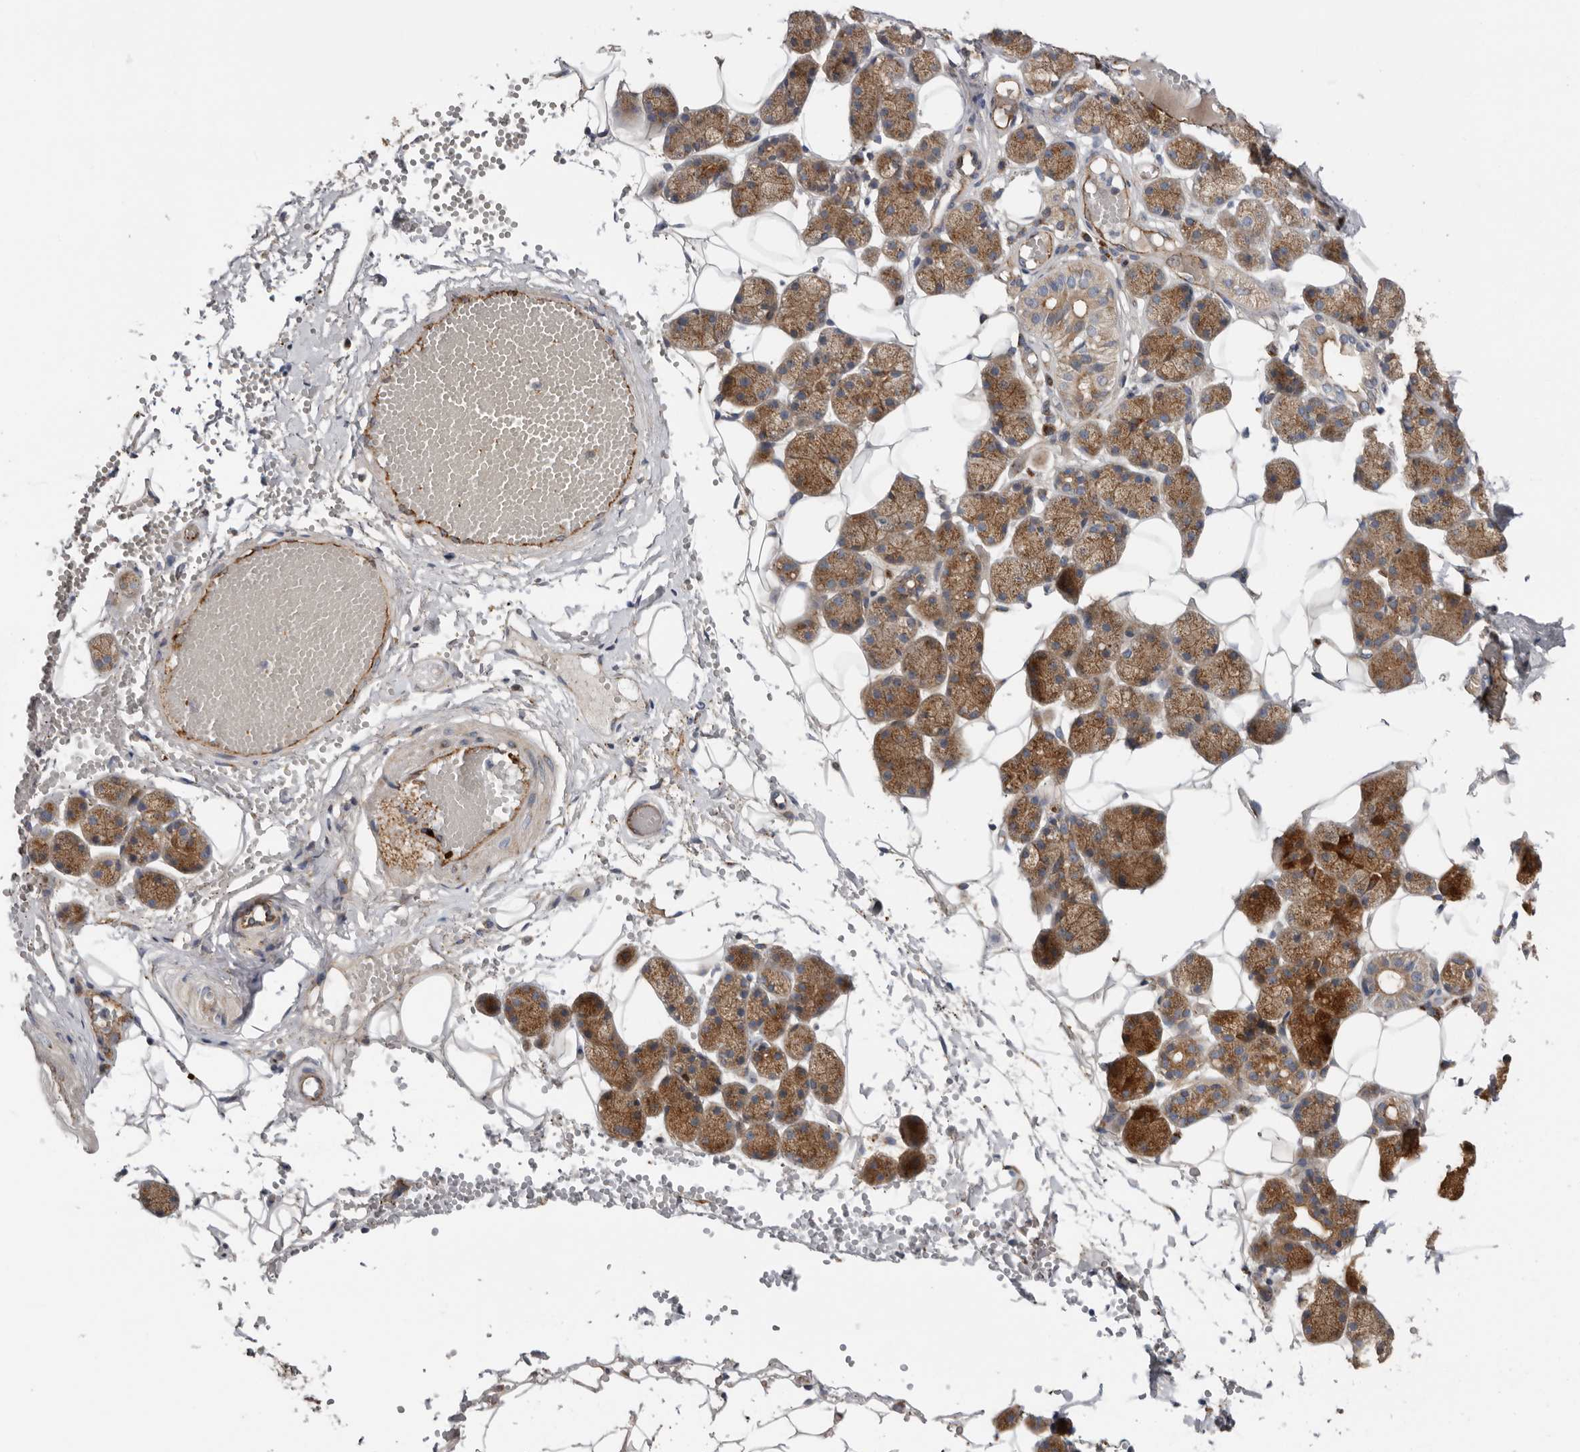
{"staining": {"intensity": "strong", "quantity": ">75%", "location": "cytoplasmic/membranous"}, "tissue": "salivary gland", "cell_type": "Glandular cells", "image_type": "normal", "snomed": [{"axis": "morphology", "description": "Normal tissue, NOS"}, {"axis": "topography", "description": "Salivary gland"}], "caption": "The immunohistochemical stain labels strong cytoplasmic/membranous staining in glandular cells of benign salivary gland.", "gene": "LUZP1", "patient": {"sex": "female", "age": 33}}